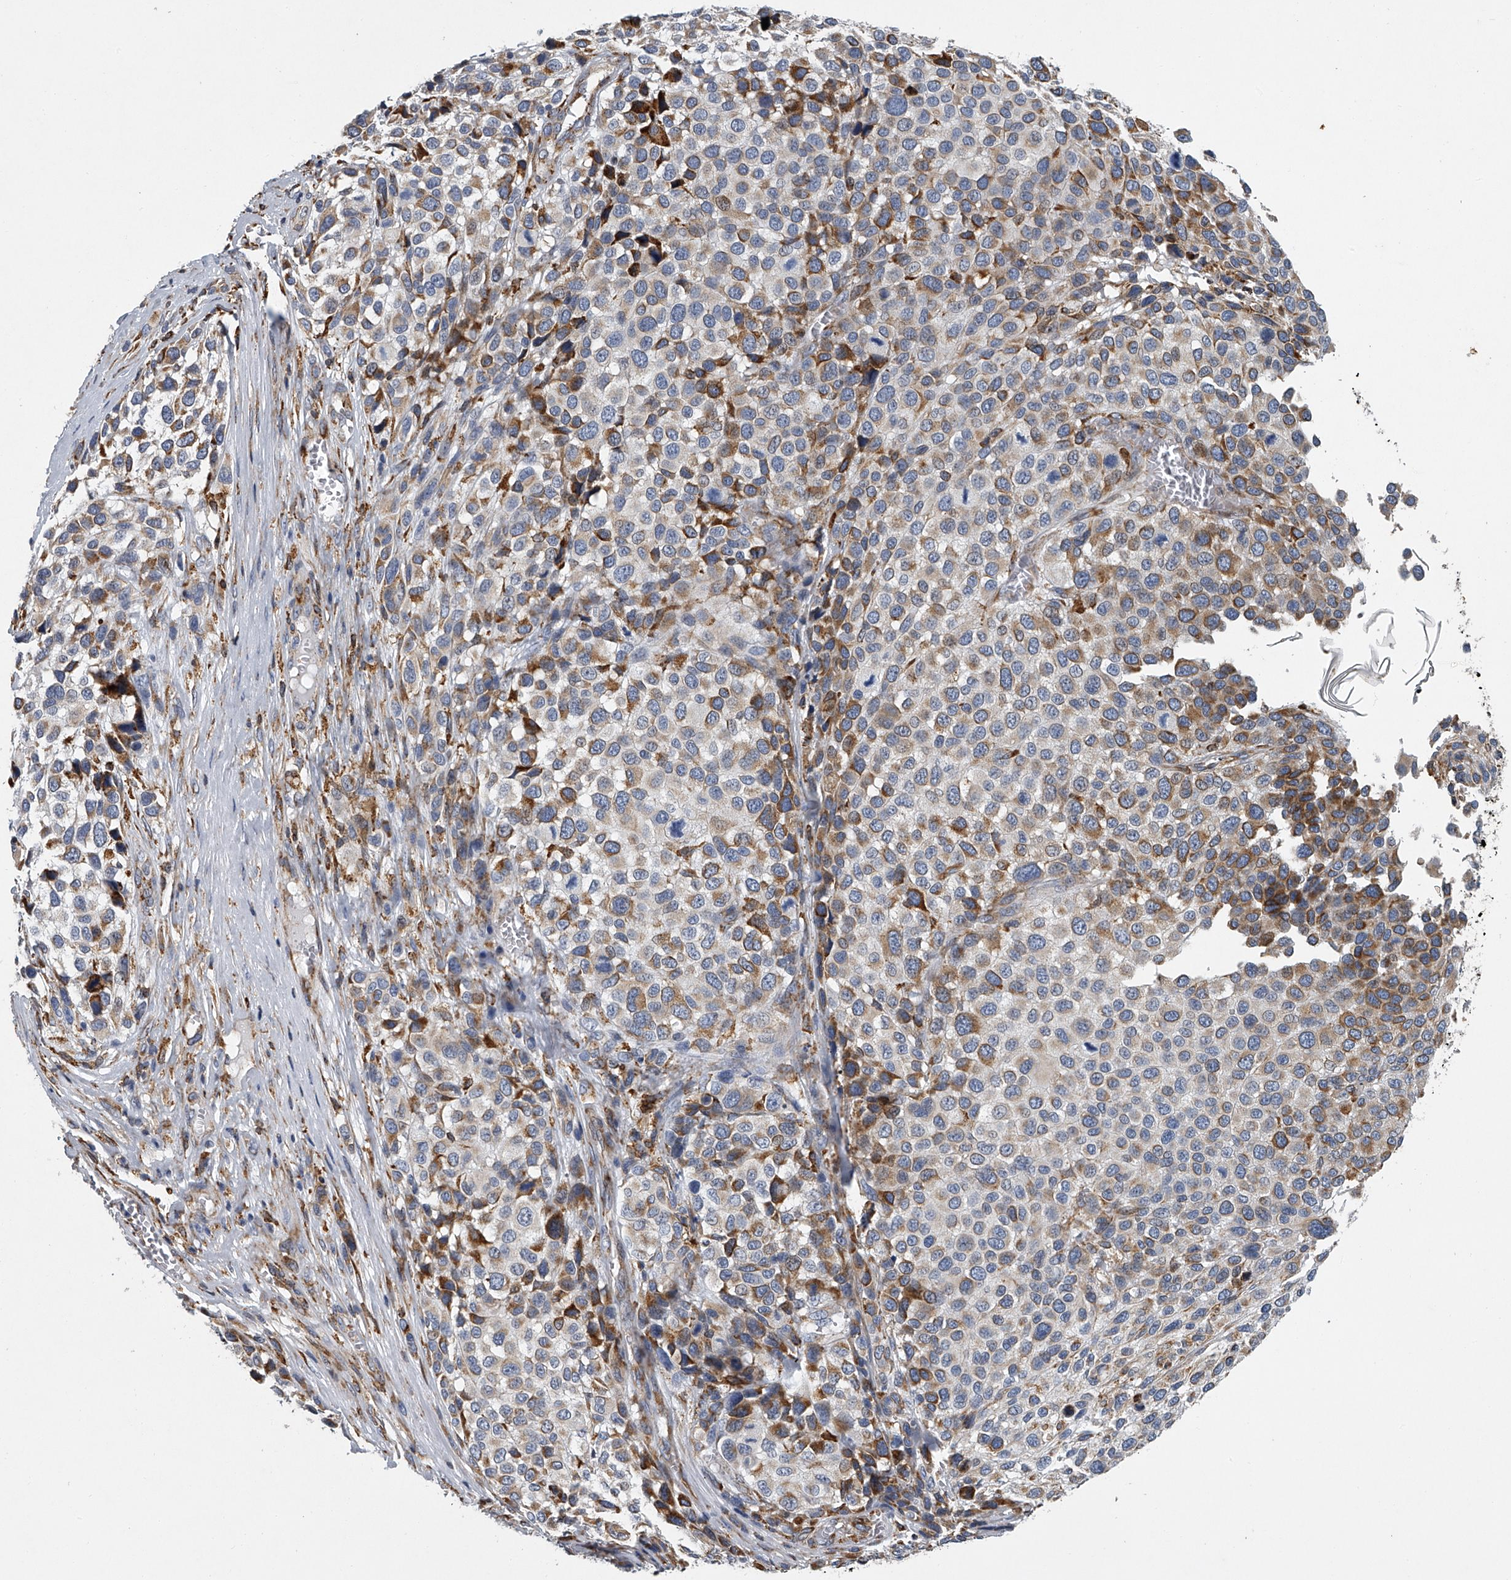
{"staining": {"intensity": "moderate", "quantity": "<25%", "location": "cytoplasmic/membranous"}, "tissue": "melanoma", "cell_type": "Tumor cells", "image_type": "cancer", "snomed": [{"axis": "morphology", "description": "Malignant melanoma, NOS"}, {"axis": "topography", "description": "Skin of trunk"}], "caption": "Immunohistochemical staining of human melanoma reveals moderate cytoplasmic/membranous protein staining in approximately <25% of tumor cells.", "gene": "TMEM63C", "patient": {"sex": "male", "age": 71}}